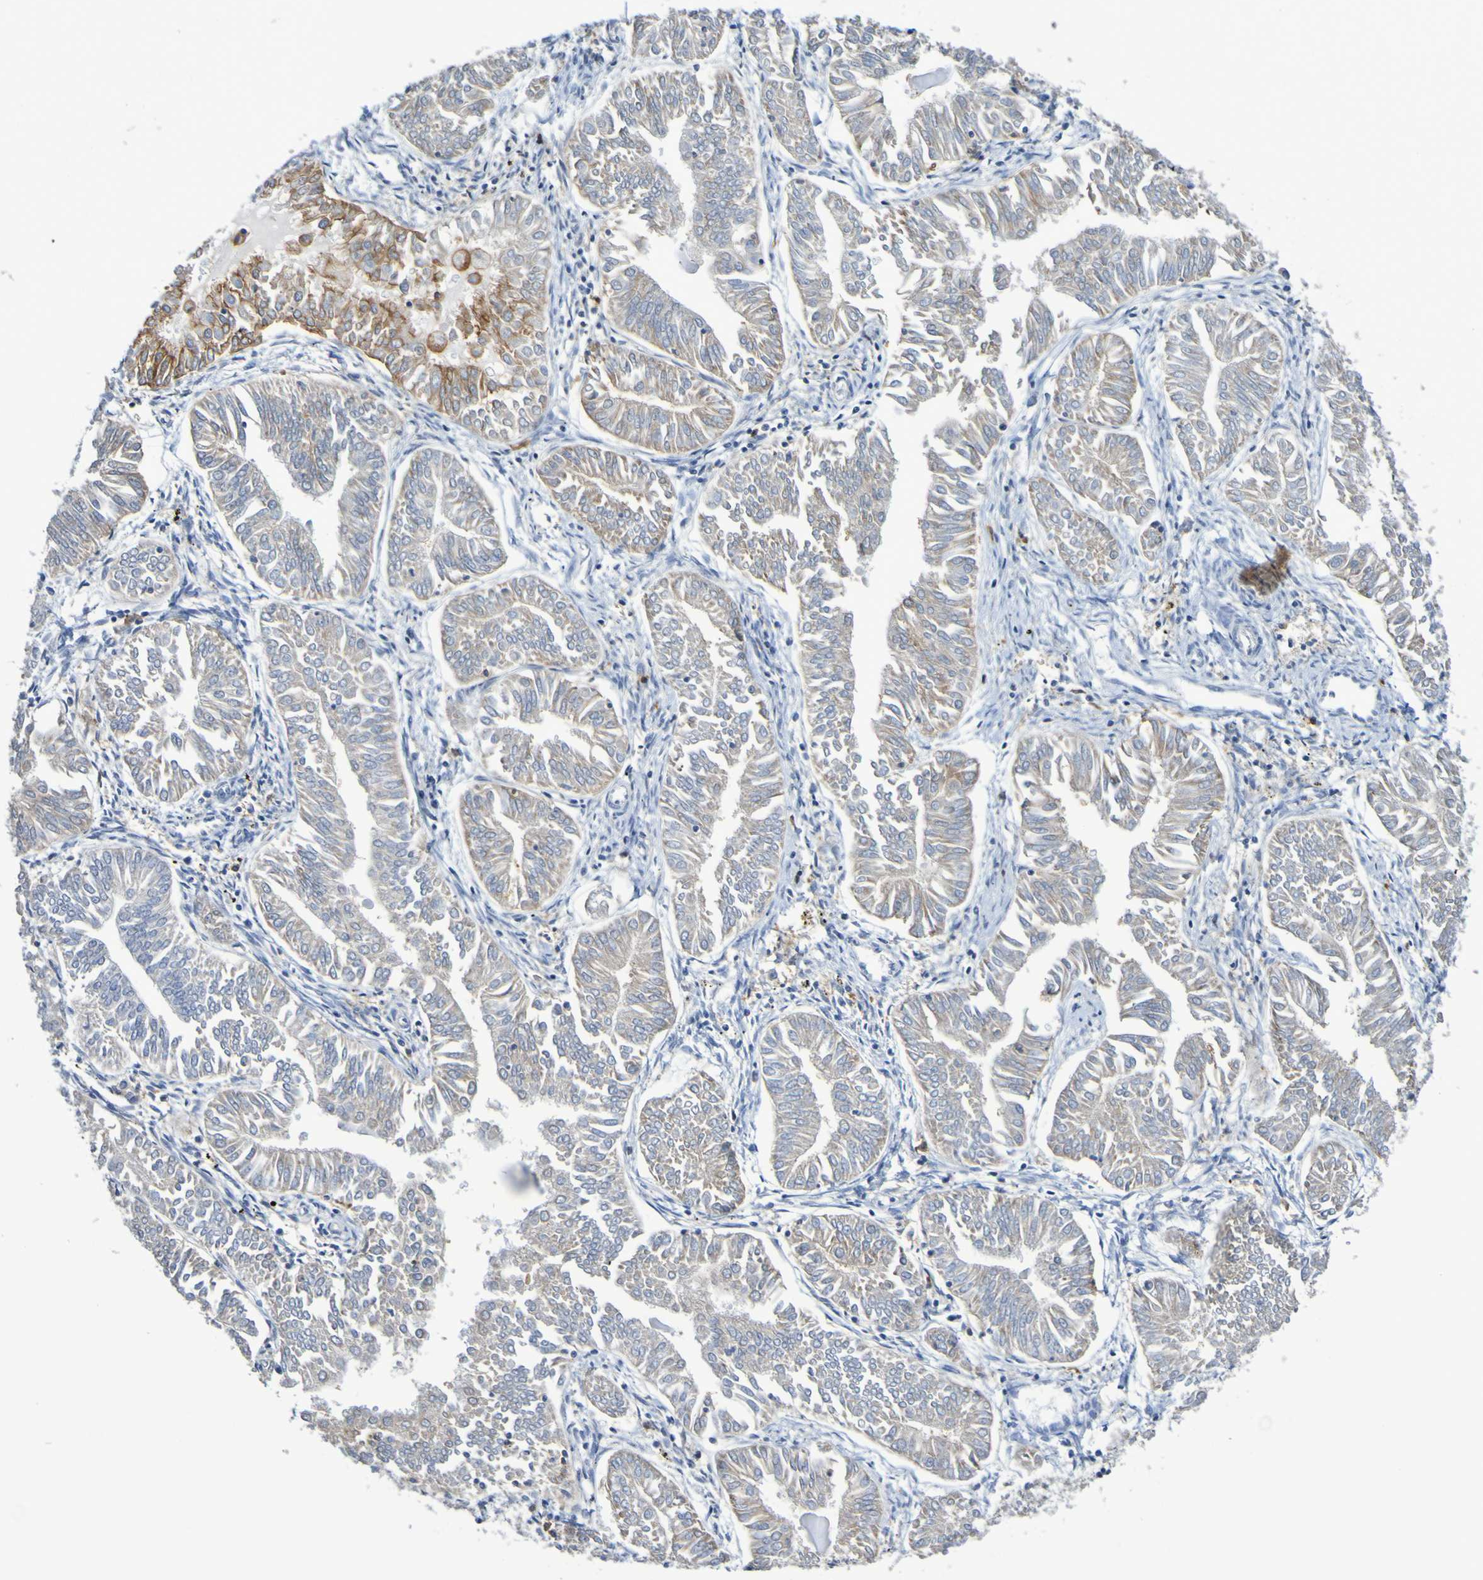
{"staining": {"intensity": "moderate", "quantity": "<25%", "location": "cytoplasmic/membranous"}, "tissue": "endometrial cancer", "cell_type": "Tumor cells", "image_type": "cancer", "snomed": [{"axis": "morphology", "description": "Adenocarcinoma, NOS"}, {"axis": "topography", "description": "Endometrium"}], "caption": "Protein positivity by immunohistochemistry exhibits moderate cytoplasmic/membranous staining in about <25% of tumor cells in endometrial adenocarcinoma. (brown staining indicates protein expression, while blue staining denotes nuclei).", "gene": "SLC3A2", "patient": {"sex": "female", "age": 53}}